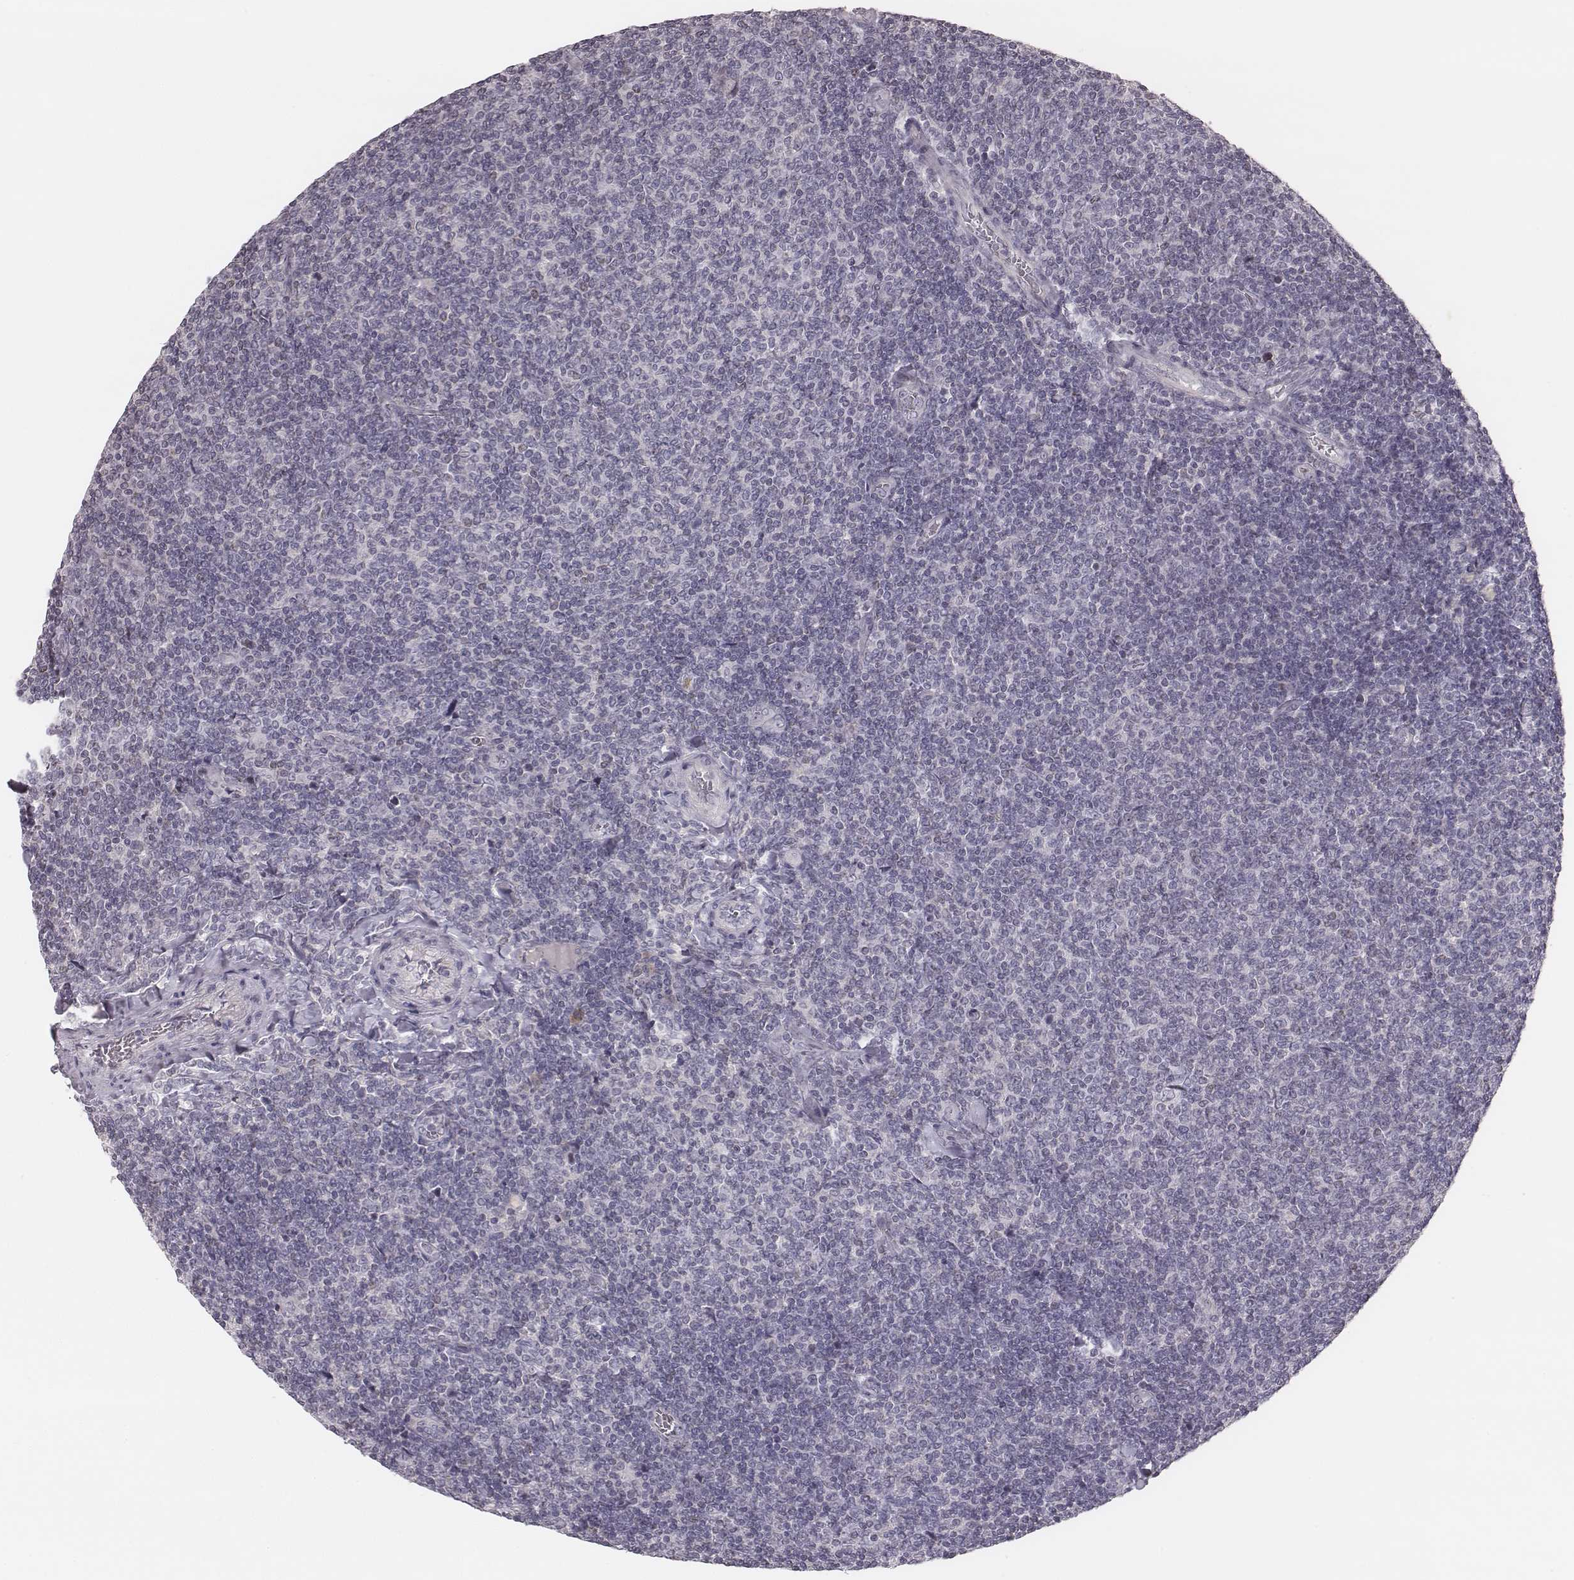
{"staining": {"intensity": "negative", "quantity": "none", "location": "none"}, "tissue": "lymphoma", "cell_type": "Tumor cells", "image_type": "cancer", "snomed": [{"axis": "morphology", "description": "Malignant lymphoma, non-Hodgkin's type, Low grade"}, {"axis": "topography", "description": "Lymph node"}], "caption": "Tumor cells show no significant expression in lymphoma.", "gene": "TLX3", "patient": {"sex": "male", "age": 52}}